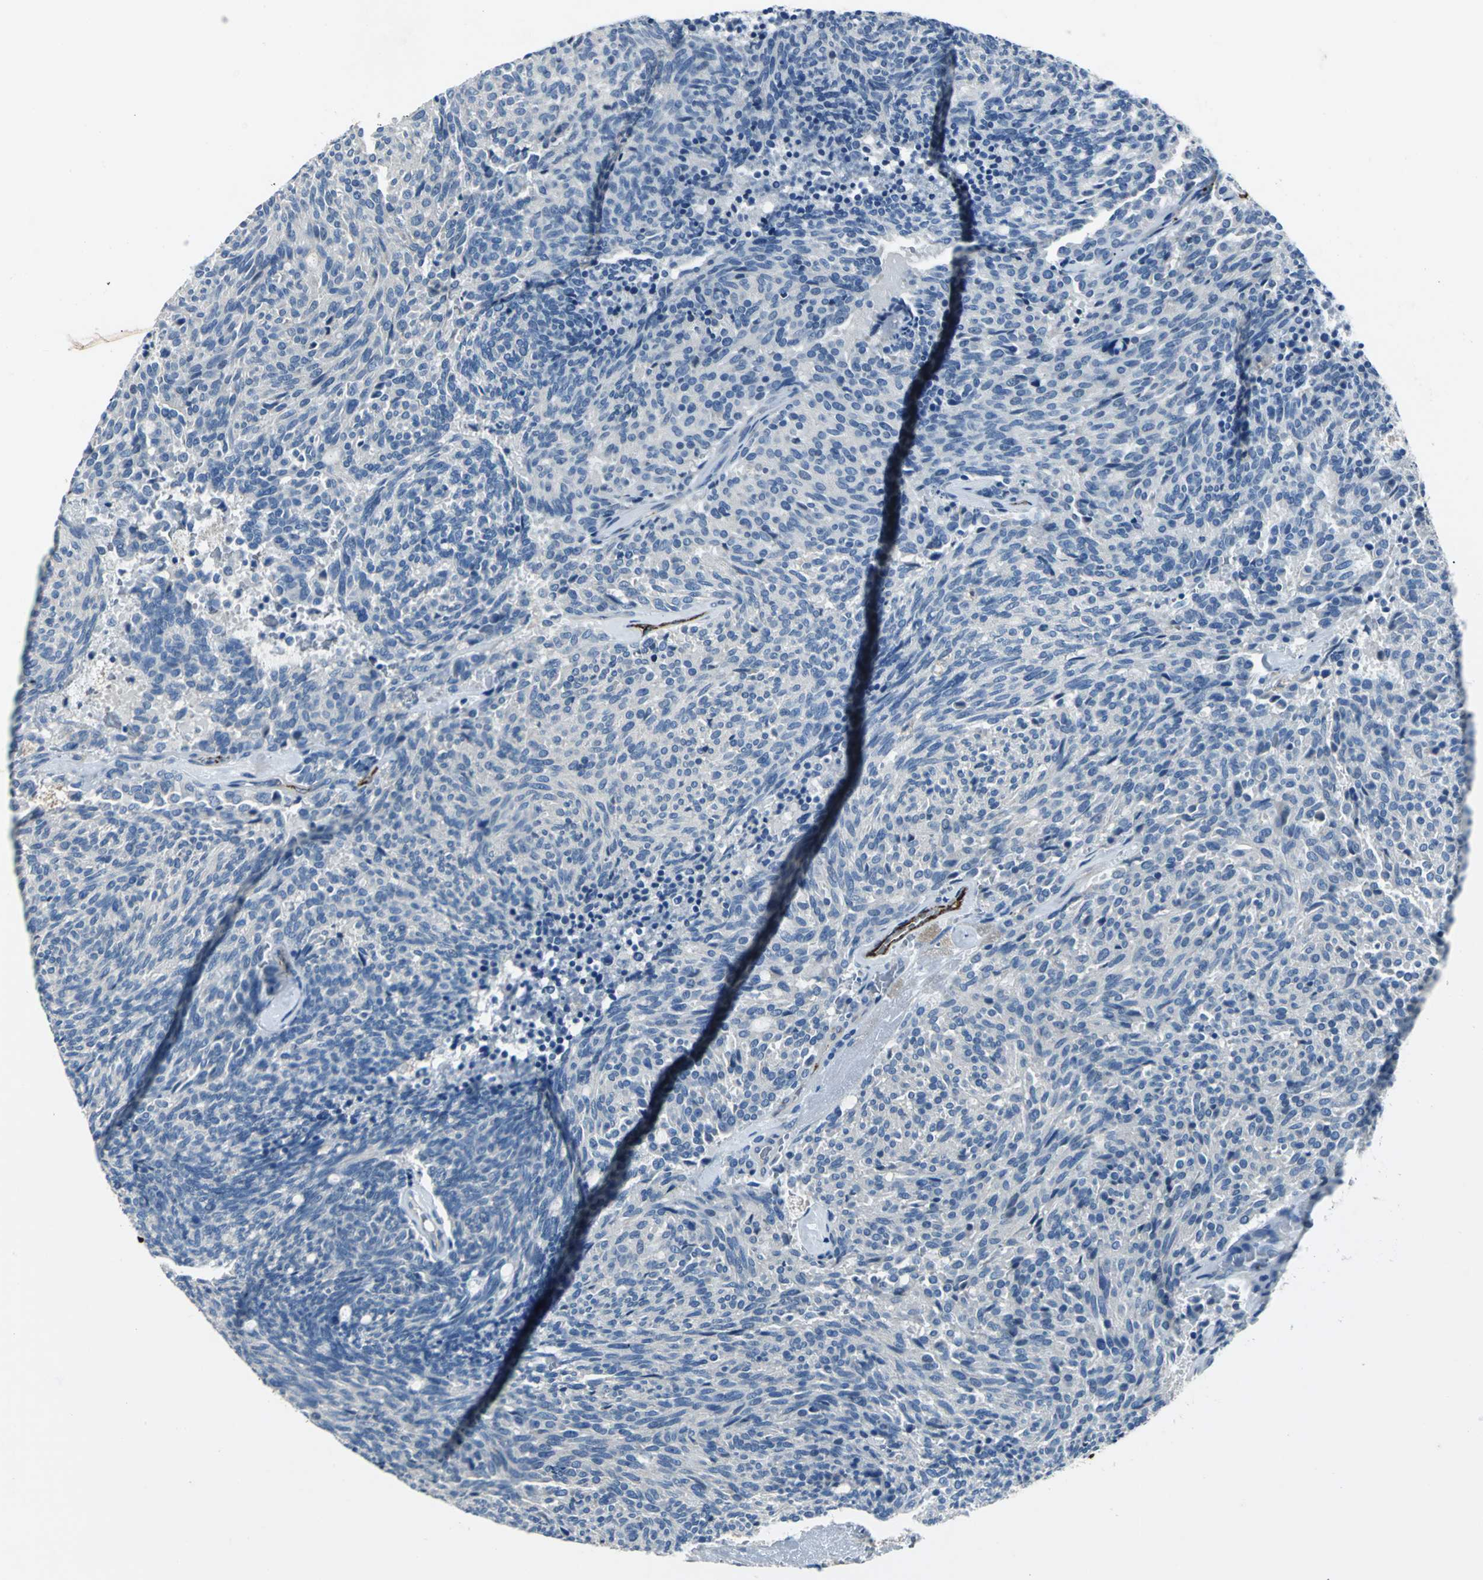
{"staining": {"intensity": "negative", "quantity": "none", "location": "none"}, "tissue": "carcinoid", "cell_type": "Tumor cells", "image_type": "cancer", "snomed": [{"axis": "morphology", "description": "Carcinoid, malignant, NOS"}, {"axis": "topography", "description": "Pancreas"}], "caption": "An IHC micrograph of carcinoid is shown. There is no staining in tumor cells of carcinoid.", "gene": "SELP", "patient": {"sex": "female", "age": 54}}